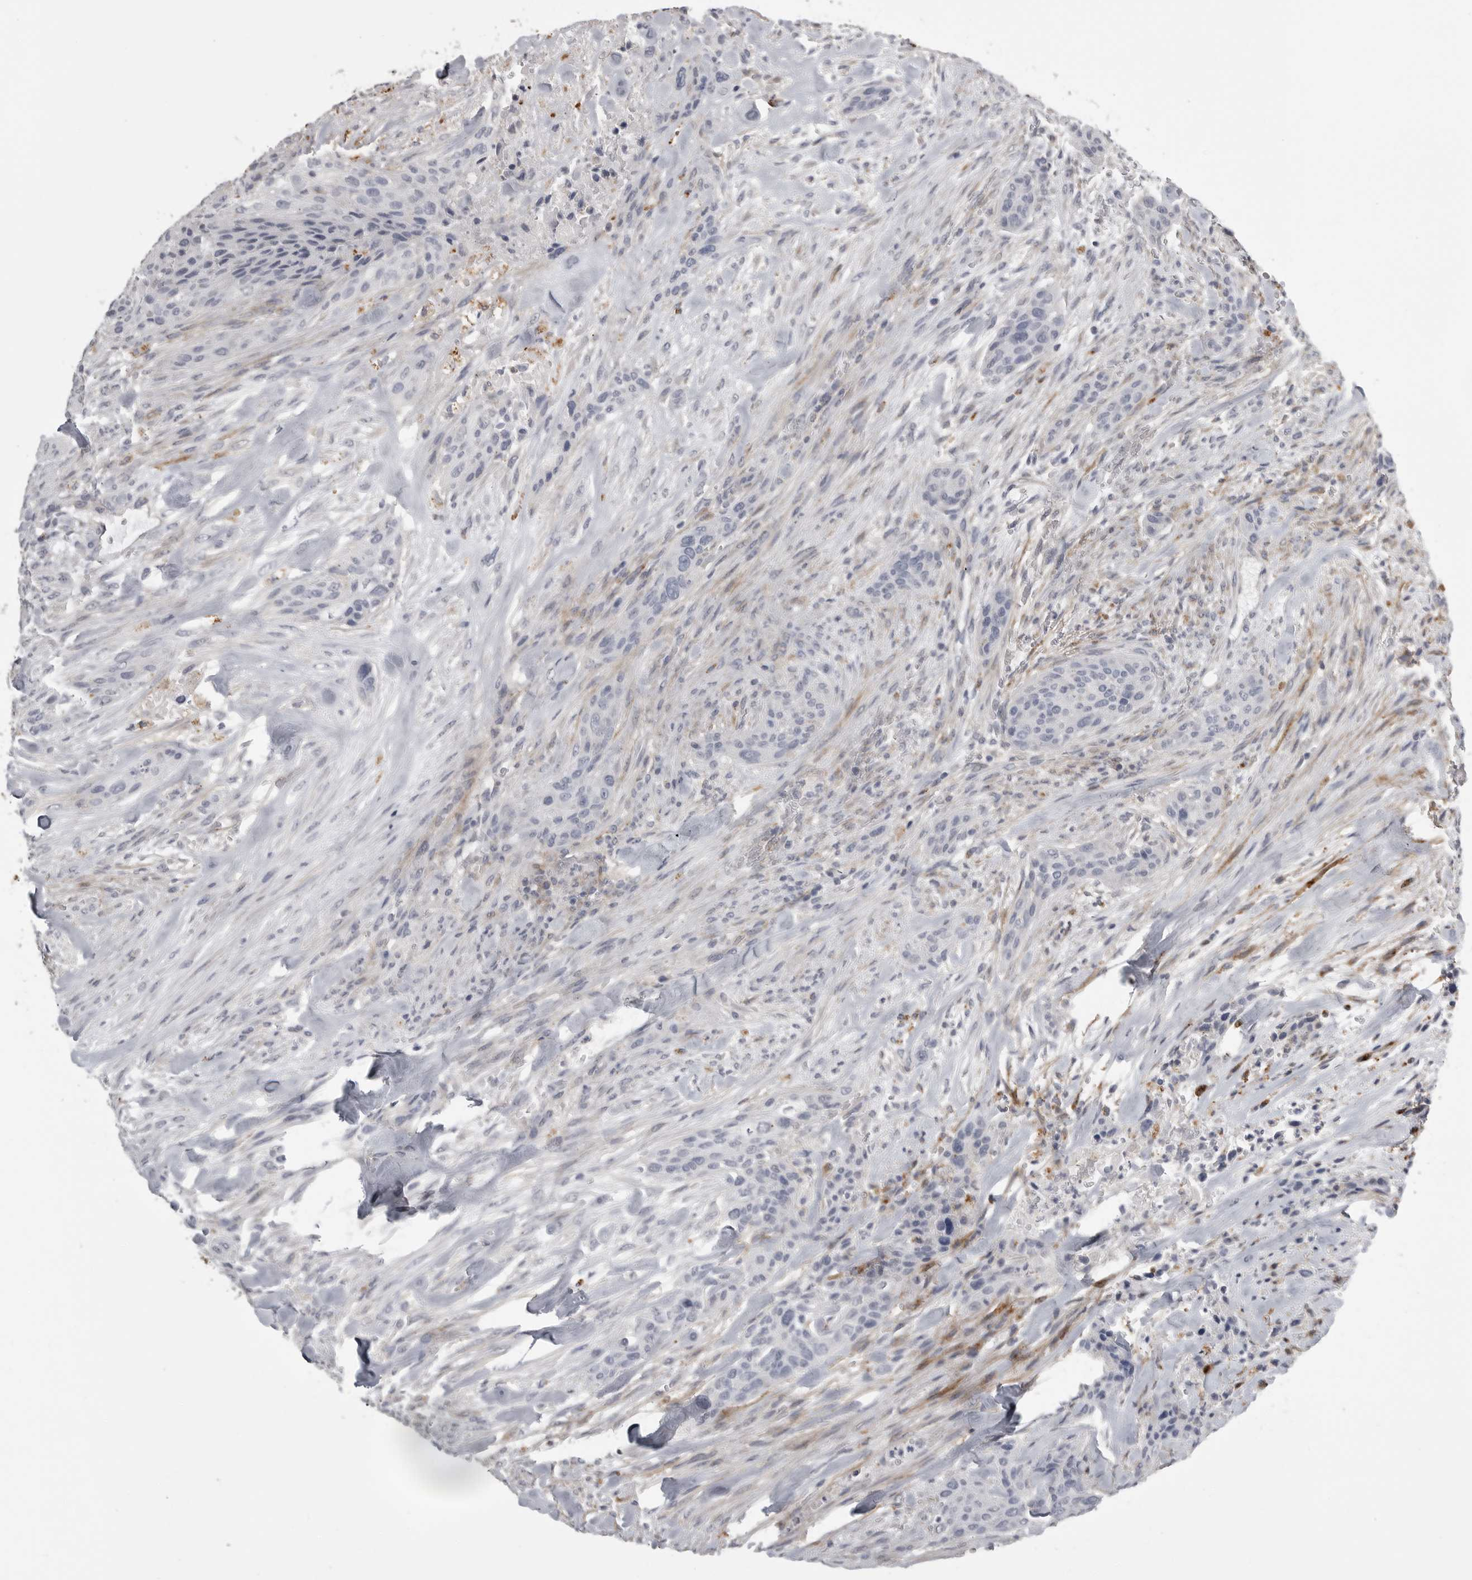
{"staining": {"intensity": "negative", "quantity": "none", "location": "none"}, "tissue": "urothelial cancer", "cell_type": "Tumor cells", "image_type": "cancer", "snomed": [{"axis": "morphology", "description": "Urothelial carcinoma, High grade"}, {"axis": "topography", "description": "Urinary bladder"}], "caption": "Human urothelial cancer stained for a protein using IHC displays no expression in tumor cells.", "gene": "AOC3", "patient": {"sex": "male", "age": 35}}